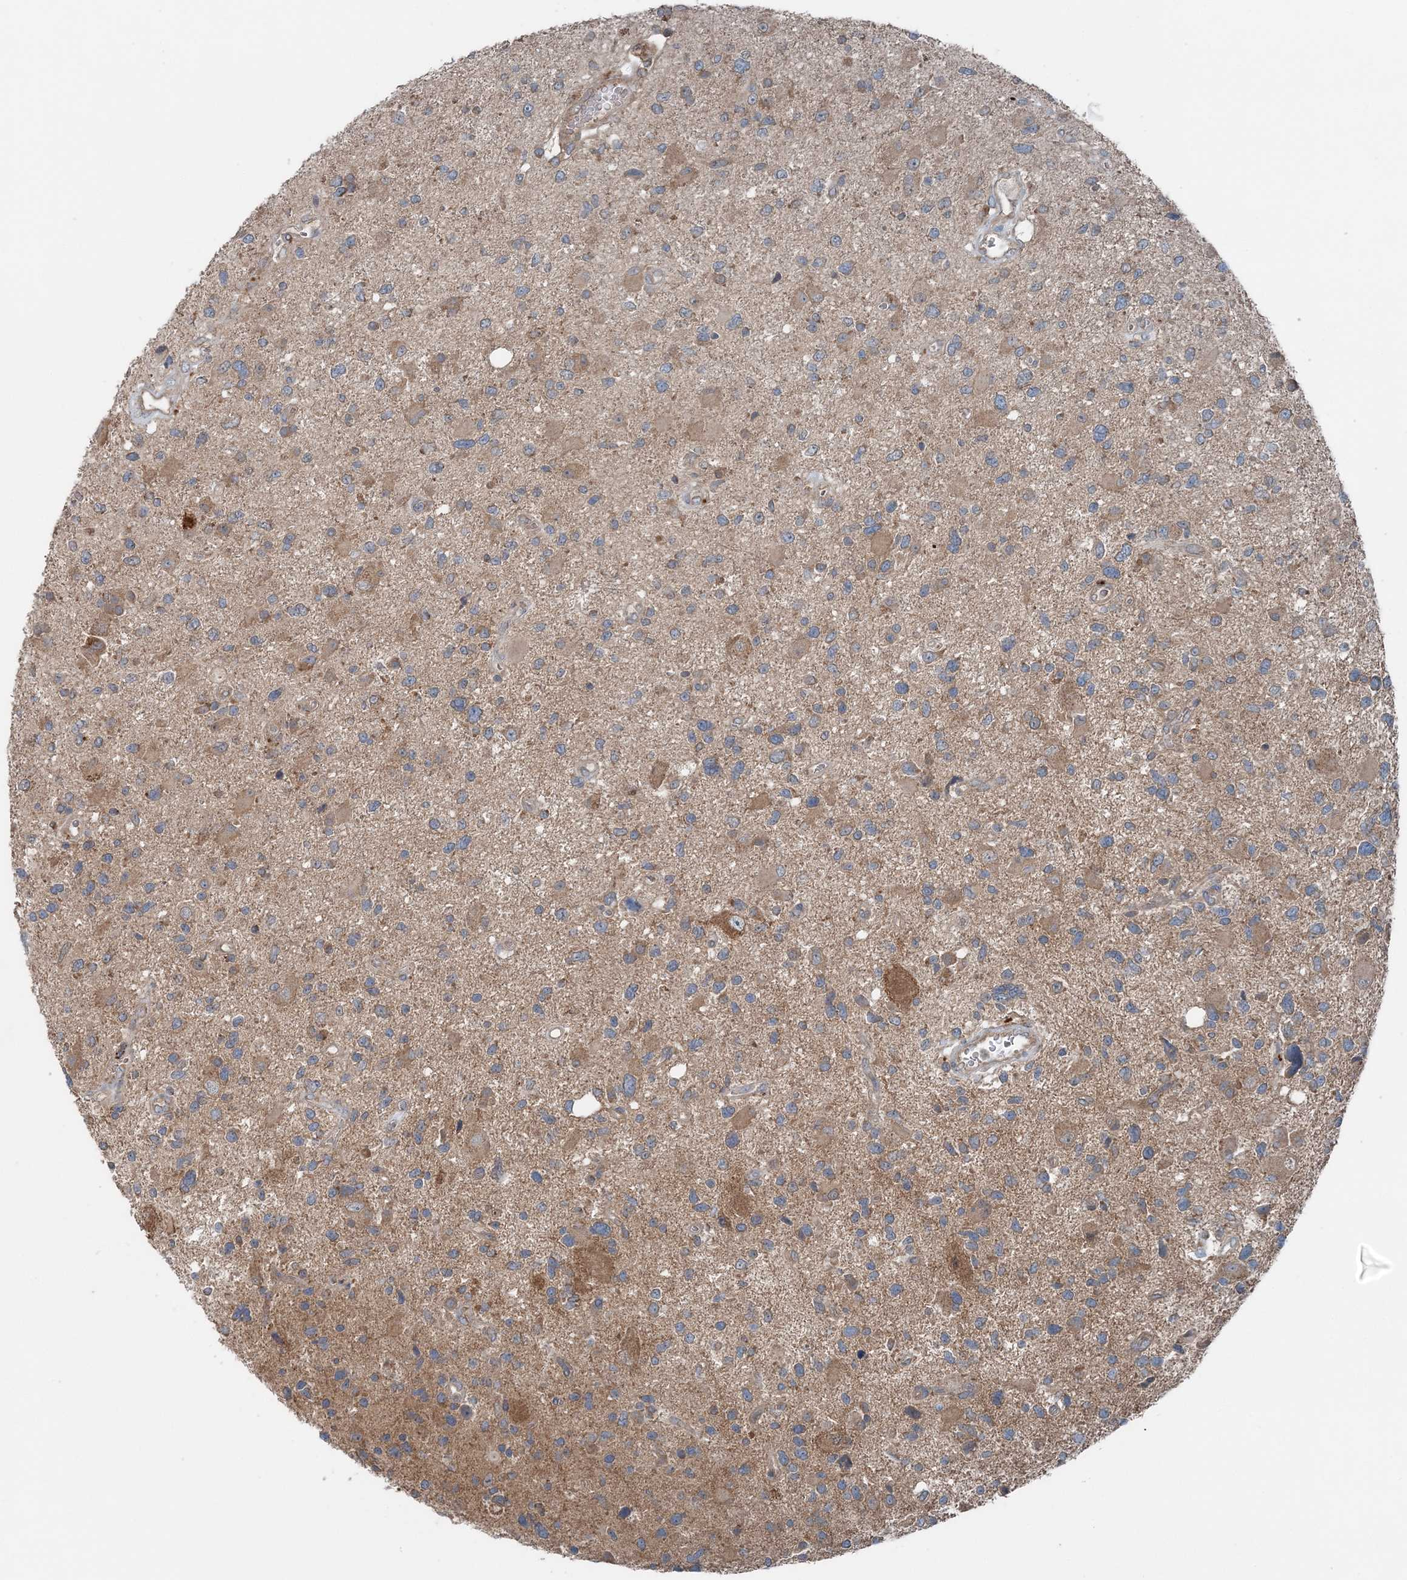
{"staining": {"intensity": "weak", "quantity": "<25%", "location": "cytoplasmic/membranous"}, "tissue": "glioma", "cell_type": "Tumor cells", "image_type": "cancer", "snomed": [{"axis": "morphology", "description": "Glioma, malignant, High grade"}, {"axis": "topography", "description": "Brain"}], "caption": "Immunohistochemical staining of glioma demonstrates no significant positivity in tumor cells. (Immunohistochemistry, brightfield microscopy, high magnification).", "gene": "ASNSD1", "patient": {"sex": "male", "age": 33}}